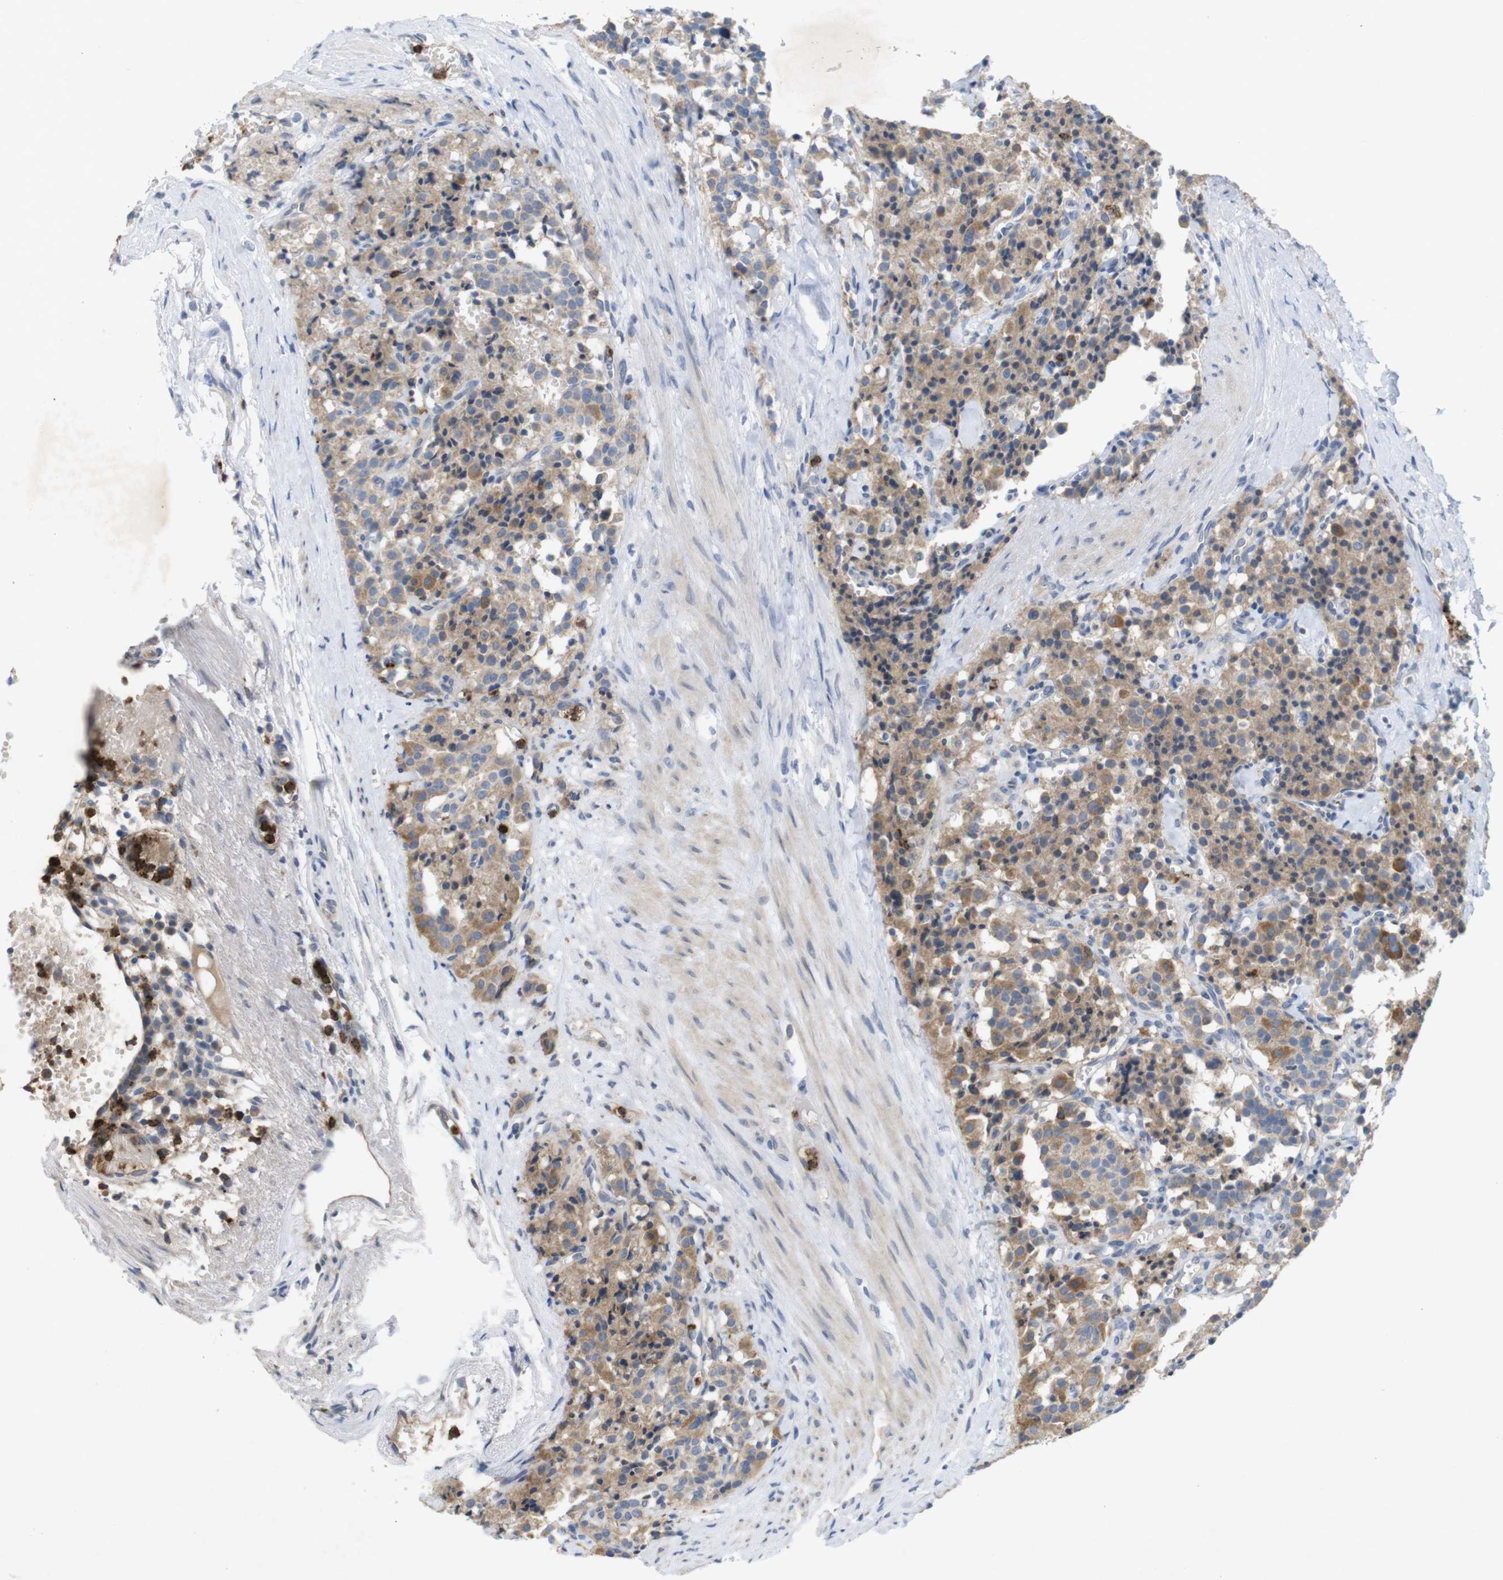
{"staining": {"intensity": "moderate", "quantity": ">75%", "location": "cytoplasmic/membranous"}, "tissue": "carcinoid", "cell_type": "Tumor cells", "image_type": "cancer", "snomed": [{"axis": "morphology", "description": "Carcinoid, malignant, NOS"}, {"axis": "topography", "description": "Lung"}], "caption": "Moderate cytoplasmic/membranous expression for a protein is present in approximately >75% of tumor cells of carcinoid using immunohistochemistry (IHC).", "gene": "TSPAN14", "patient": {"sex": "male", "age": 30}}